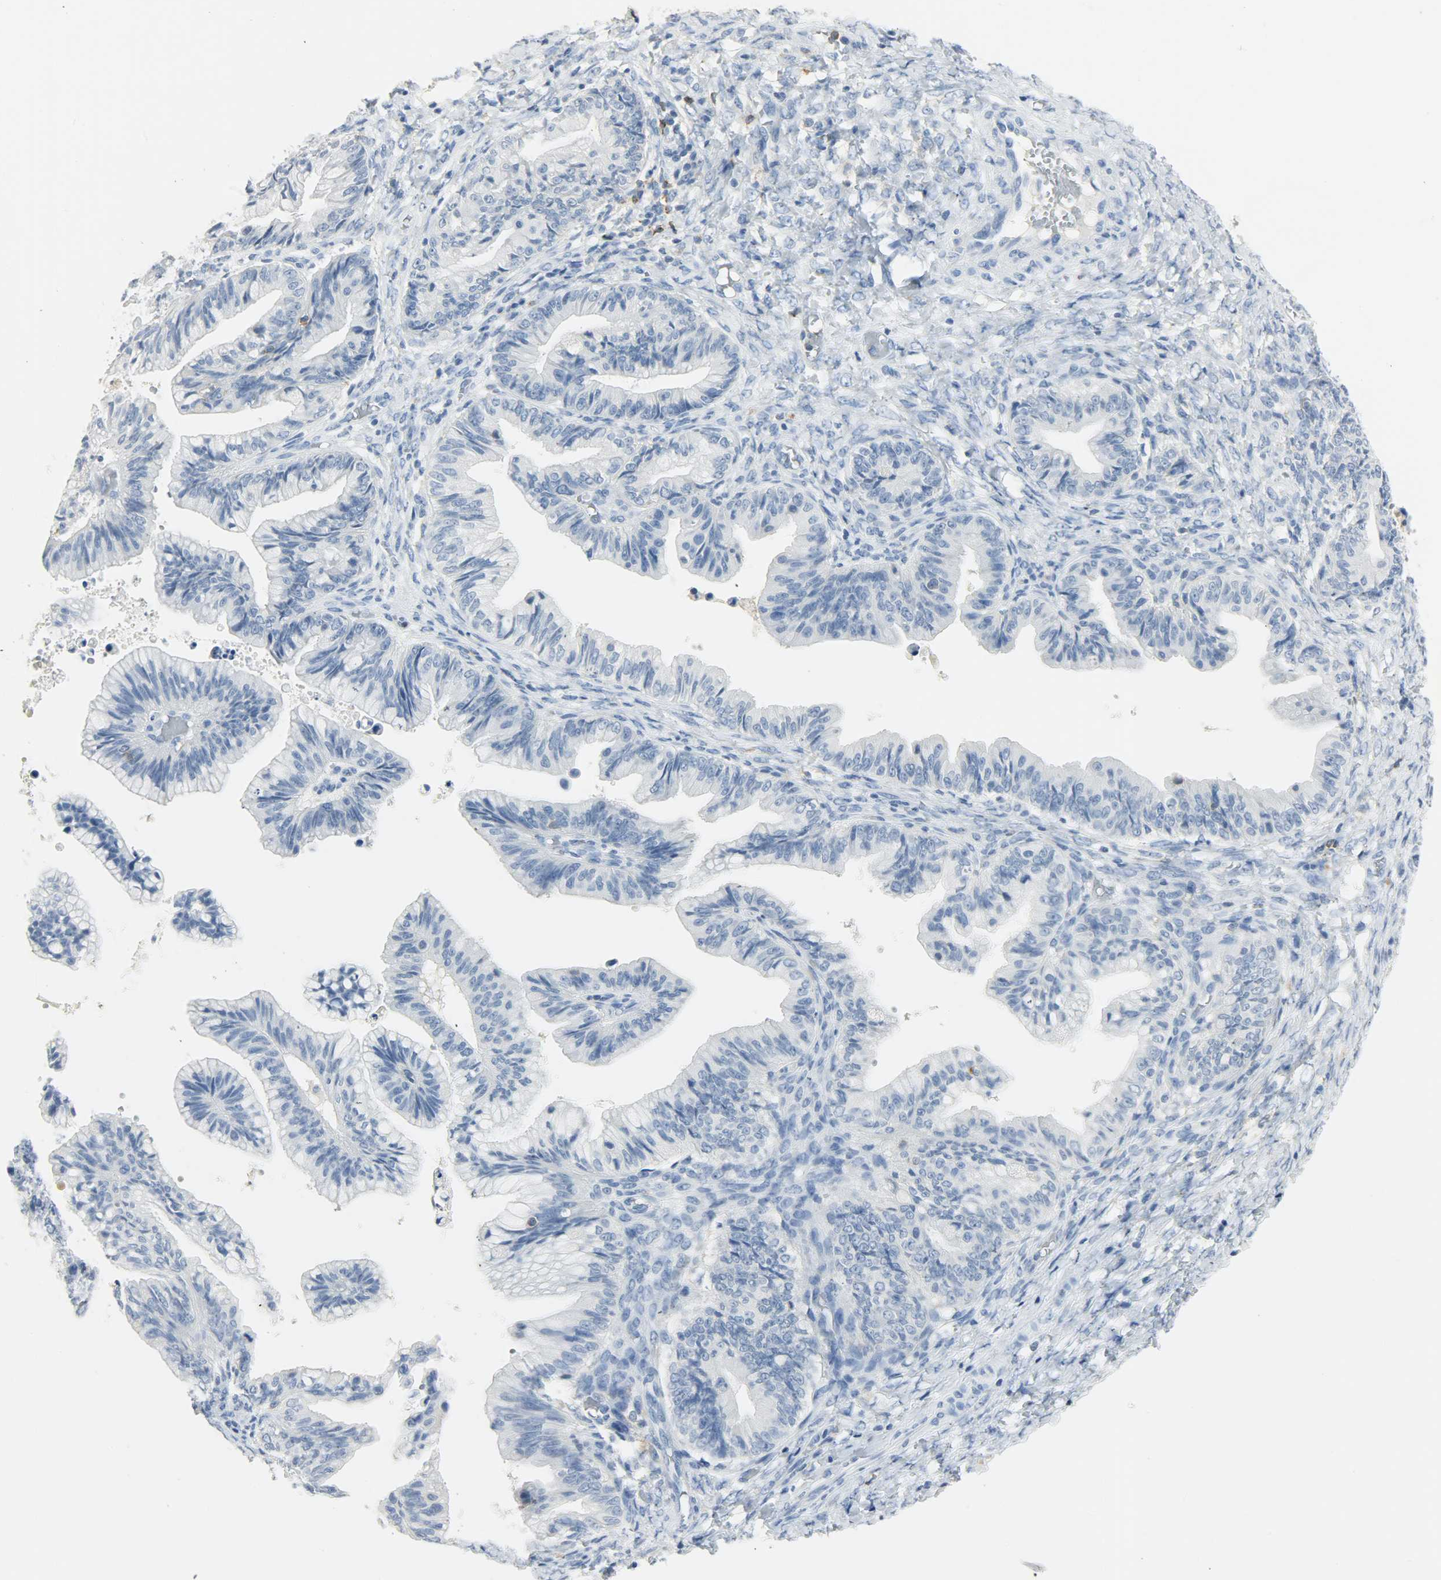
{"staining": {"intensity": "negative", "quantity": "none", "location": "none"}, "tissue": "ovarian cancer", "cell_type": "Tumor cells", "image_type": "cancer", "snomed": [{"axis": "morphology", "description": "Cystadenocarcinoma, mucinous, NOS"}, {"axis": "topography", "description": "Ovary"}], "caption": "Immunohistochemistry micrograph of neoplastic tissue: human ovarian cancer stained with DAB (3,3'-diaminobenzidine) demonstrates no significant protein expression in tumor cells.", "gene": "PTPN6", "patient": {"sex": "female", "age": 36}}